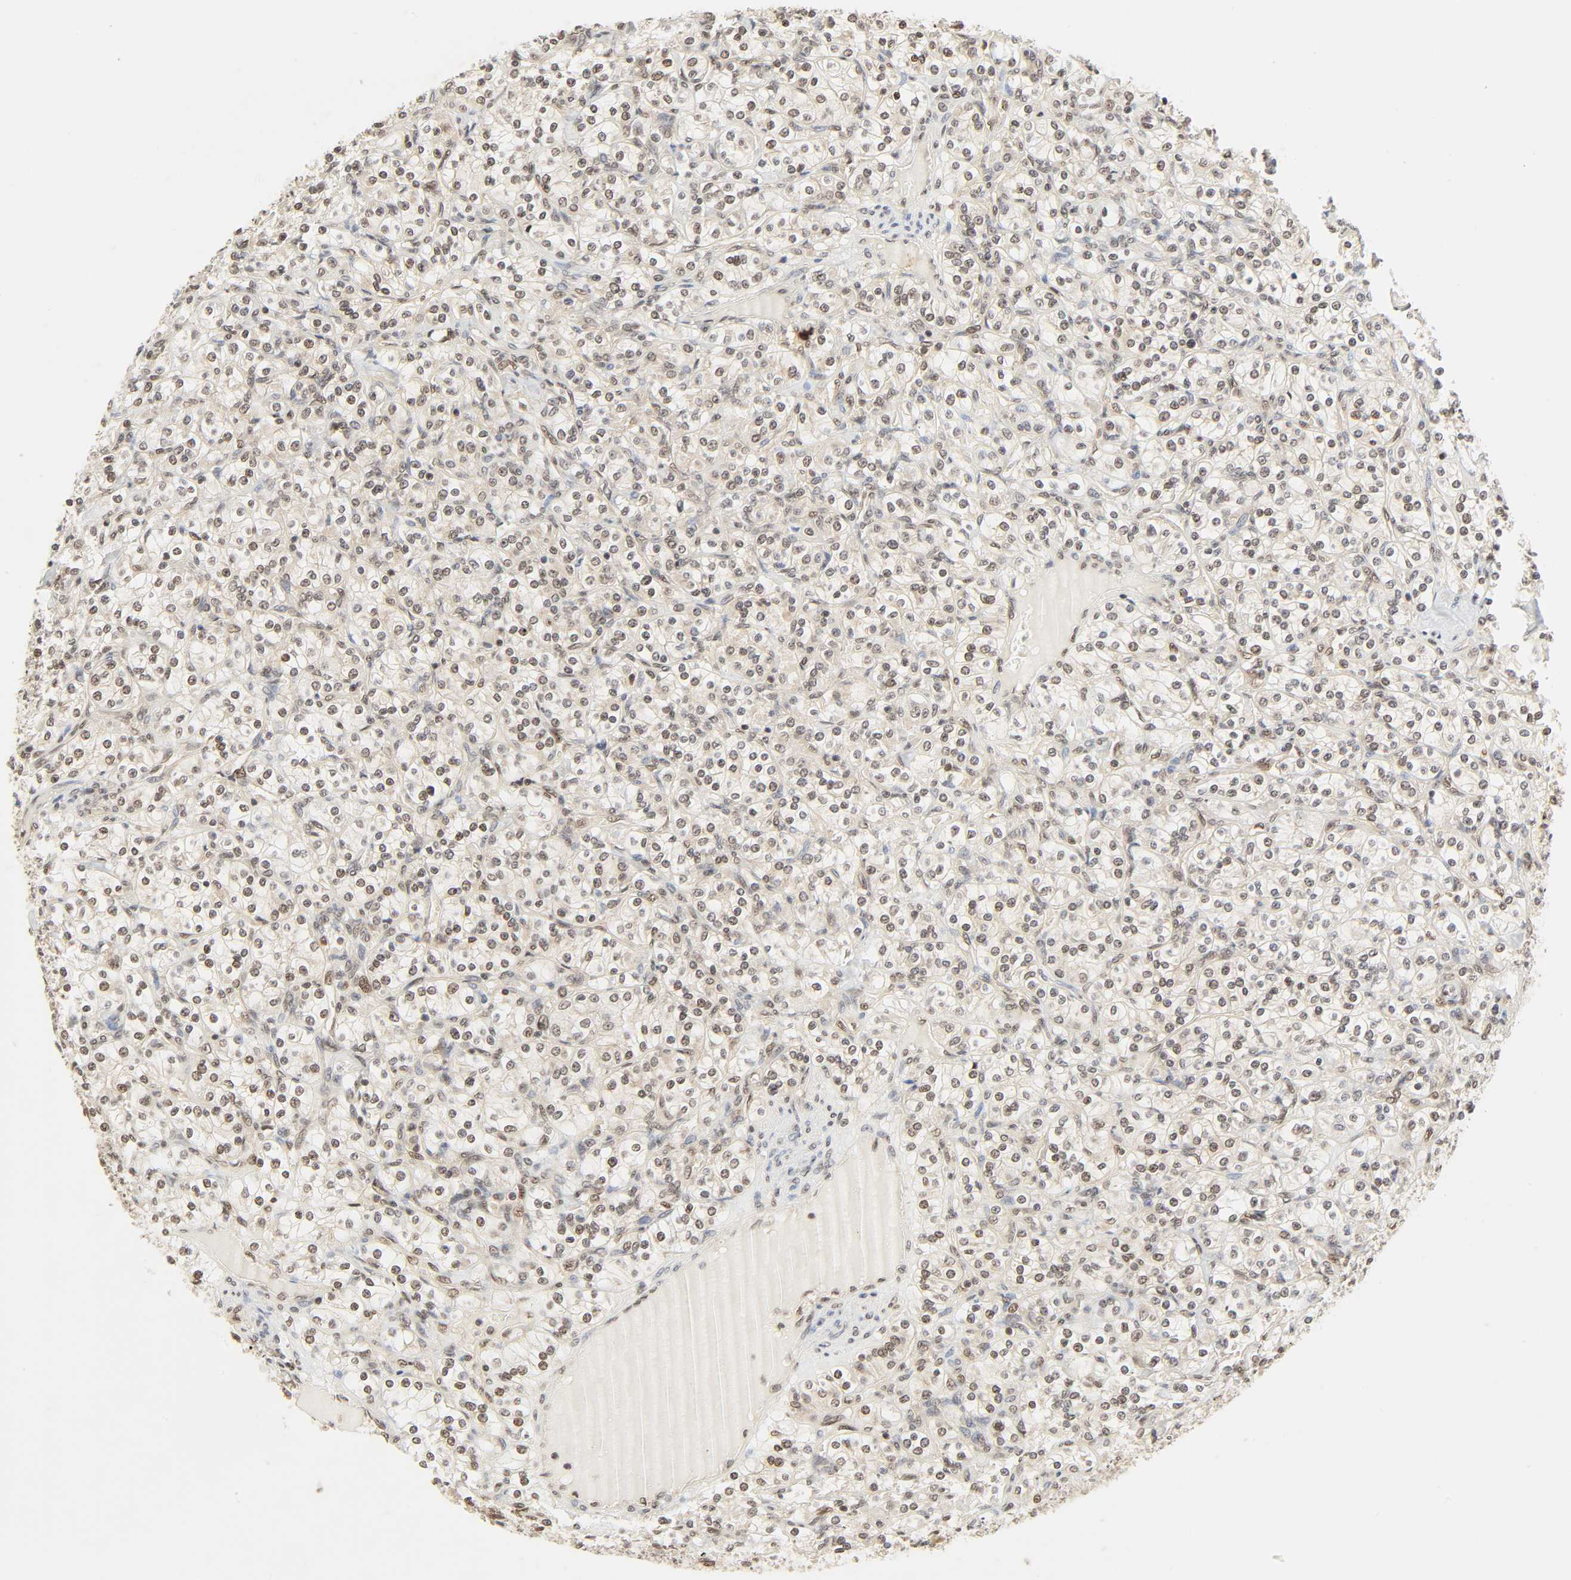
{"staining": {"intensity": "weak", "quantity": "25%-75%", "location": "nuclear"}, "tissue": "renal cancer", "cell_type": "Tumor cells", "image_type": "cancer", "snomed": [{"axis": "morphology", "description": "Adenocarcinoma, NOS"}, {"axis": "topography", "description": "Kidney"}], "caption": "Tumor cells reveal weak nuclear staining in approximately 25%-75% of cells in renal adenocarcinoma.", "gene": "UBC", "patient": {"sex": "male", "age": 77}}